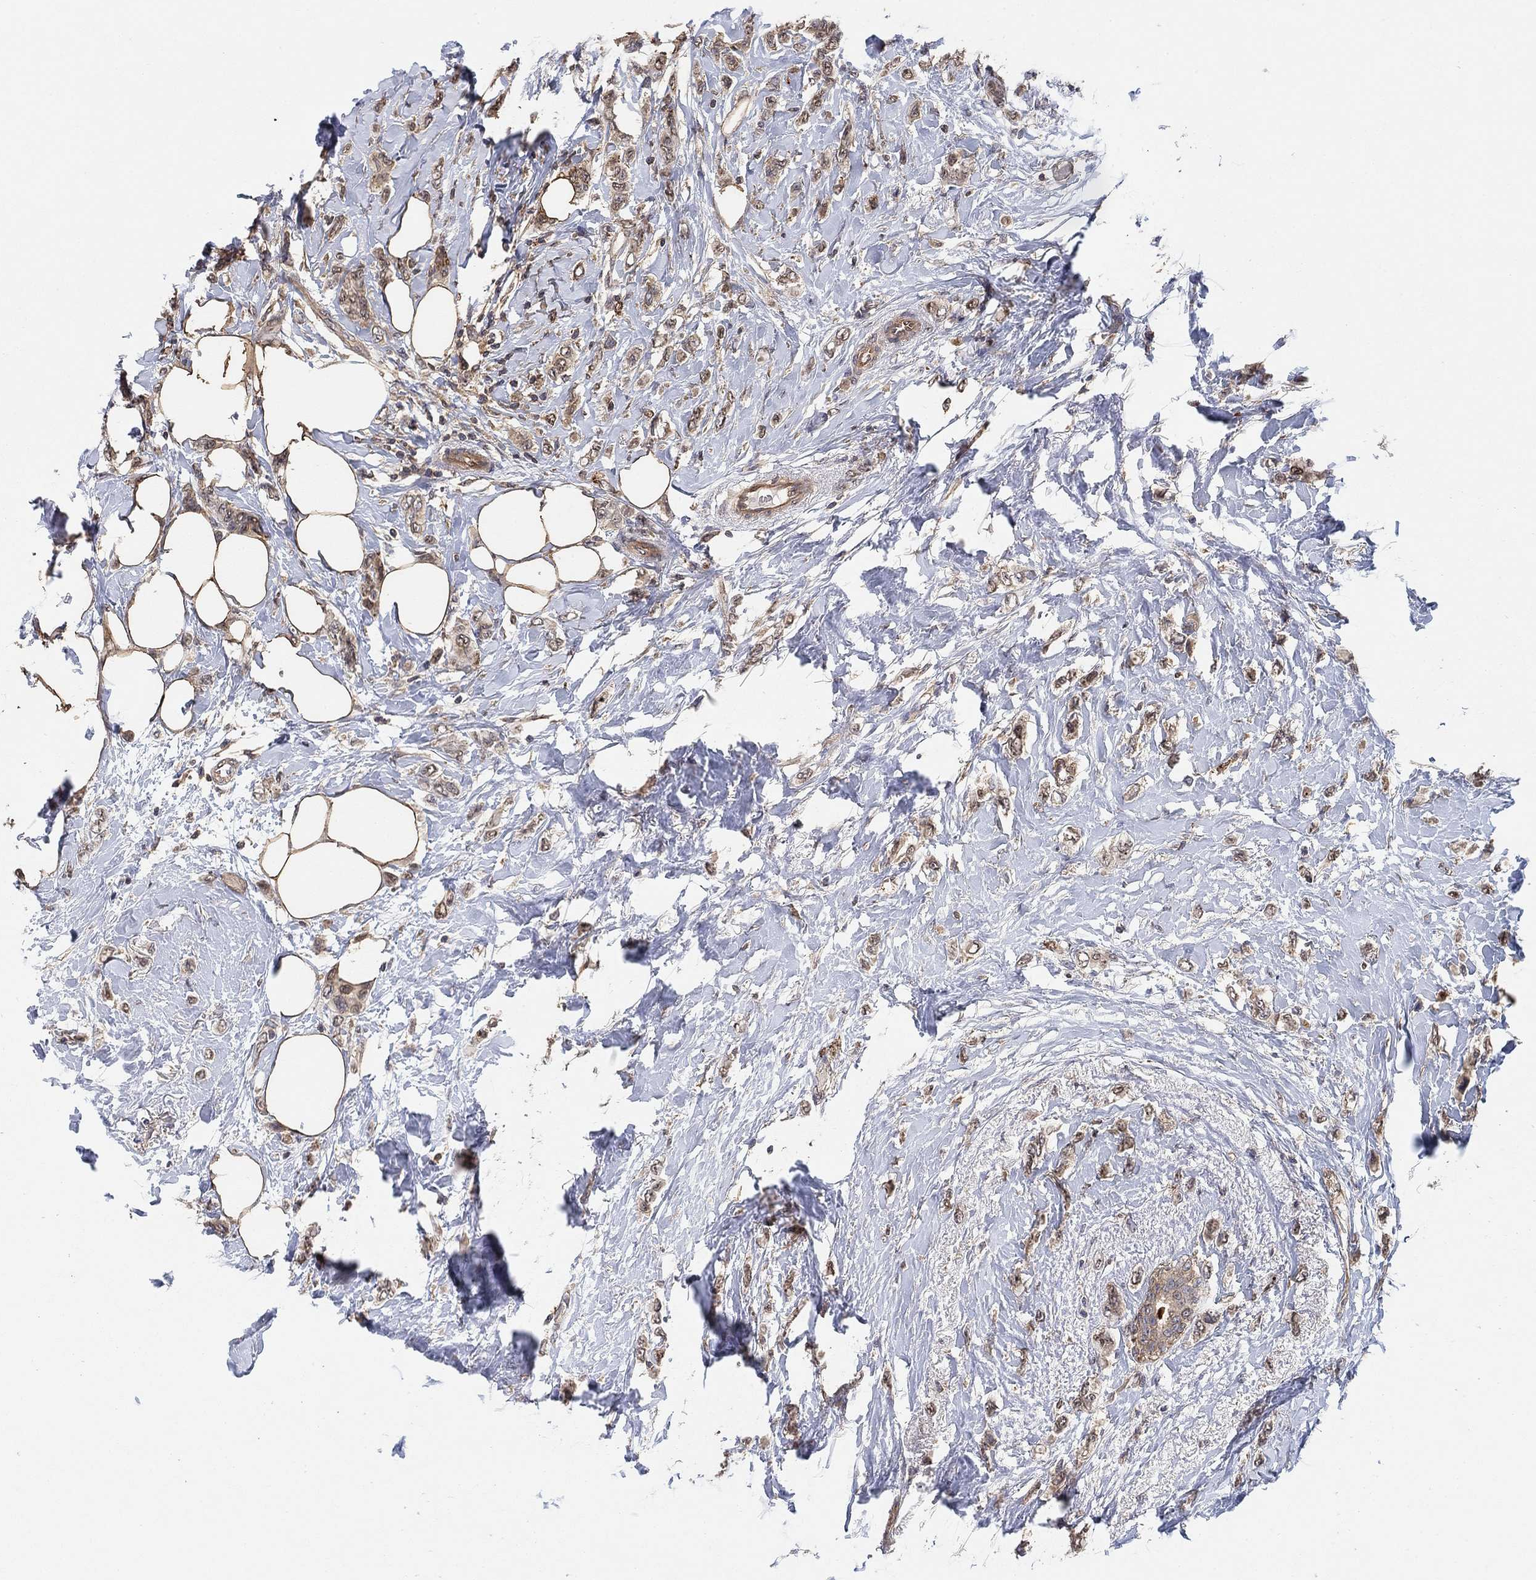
{"staining": {"intensity": "moderate", "quantity": "25%-75%", "location": "cytoplasmic/membranous"}, "tissue": "breast cancer", "cell_type": "Tumor cells", "image_type": "cancer", "snomed": [{"axis": "morphology", "description": "Lobular carcinoma"}, {"axis": "topography", "description": "Breast"}], "caption": "A histopathology image showing moderate cytoplasmic/membranous staining in approximately 25%-75% of tumor cells in lobular carcinoma (breast), as visualized by brown immunohistochemical staining.", "gene": "CCDC43", "patient": {"sex": "female", "age": 66}}